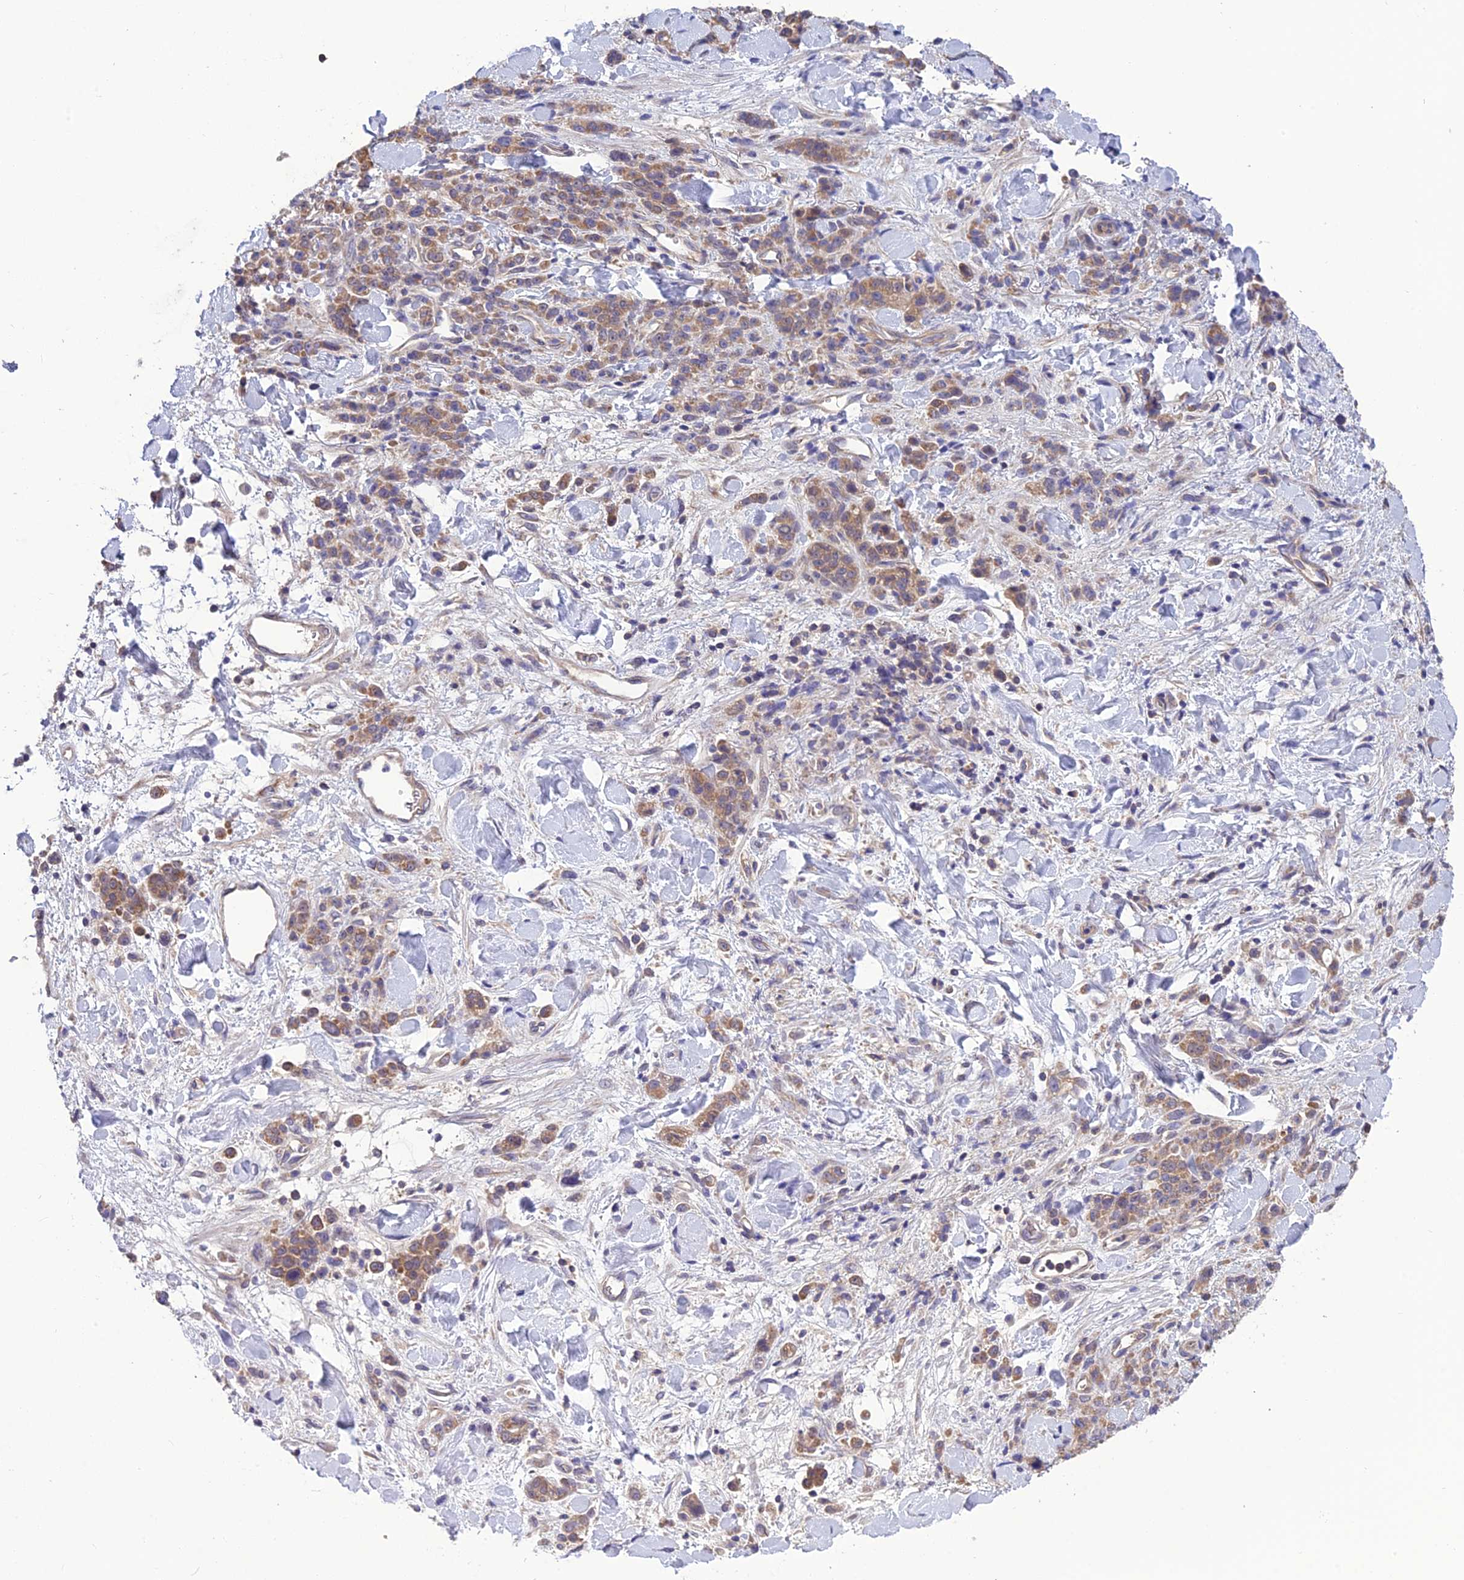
{"staining": {"intensity": "moderate", "quantity": ">75%", "location": "cytoplasmic/membranous"}, "tissue": "stomach cancer", "cell_type": "Tumor cells", "image_type": "cancer", "snomed": [{"axis": "morphology", "description": "Normal tissue, NOS"}, {"axis": "morphology", "description": "Adenocarcinoma, NOS"}, {"axis": "topography", "description": "Stomach"}], "caption": "Brown immunohistochemical staining in stomach cancer (adenocarcinoma) displays moderate cytoplasmic/membranous expression in approximately >75% of tumor cells.", "gene": "PSMF1", "patient": {"sex": "male", "age": 82}}